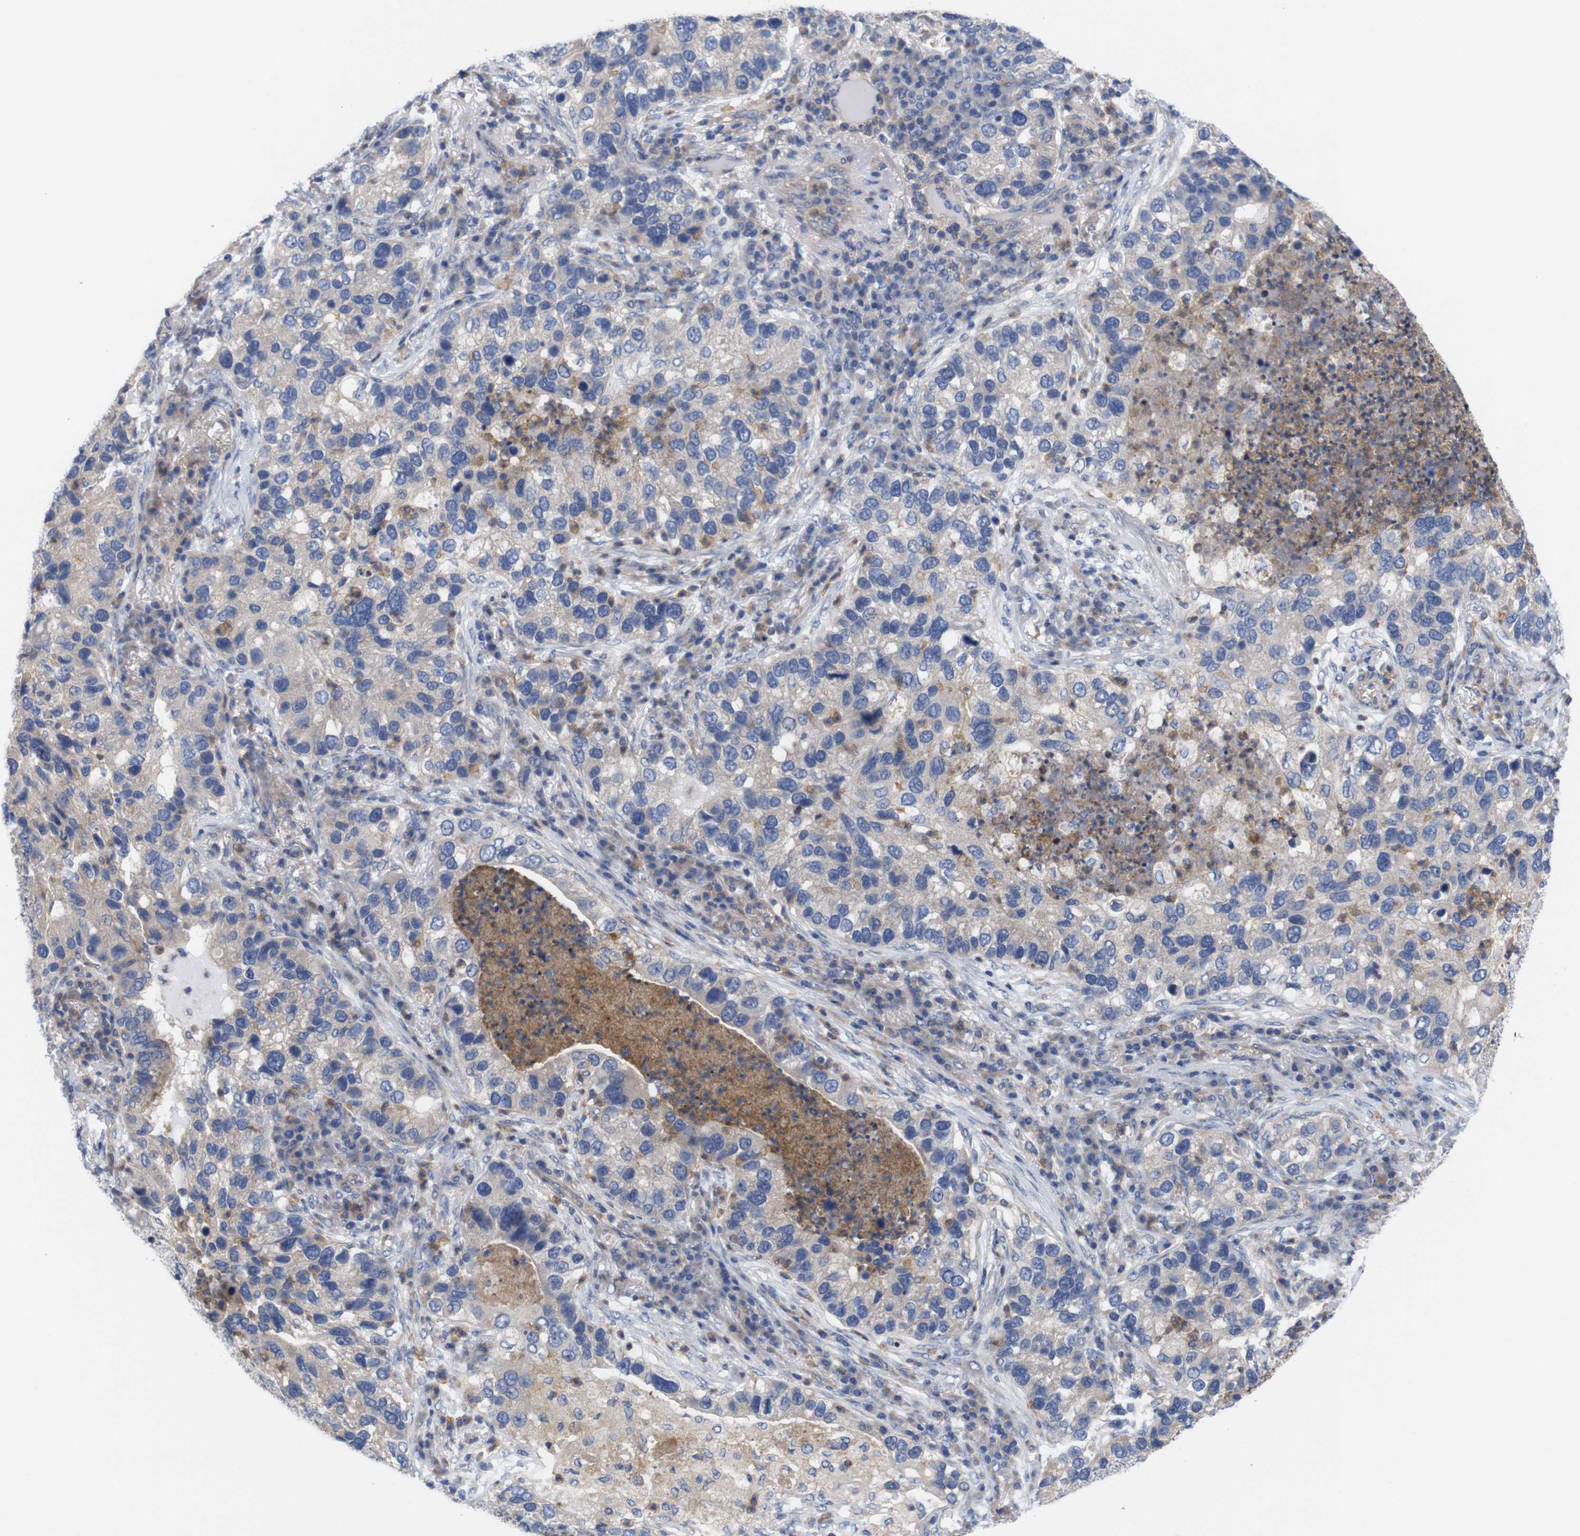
{"staining": {"intensity": "negative", "quantity": "none", "location": "none"}, "tissue": "lung cancer", "cell_type": "Tumor cells", "image_type": "cancer", "snomed": [{"axis": "morphology", "description": "Normal tissue, NOS"}, {"axis": "morphology", "description": "Adenocarcinoma, NOS"}, {"axis": "topography", "description": "Bronchus"}, {"axis": "topography", "description": "Lung"}], "caption": "An immunohistochemistry (IHC) image of lung adenocarcinoma is shown. There is no staining in tumor cells of lung adenocarcinoma.", "gene": "USH1C", "patient": {"sex": "male", "age": 54}}